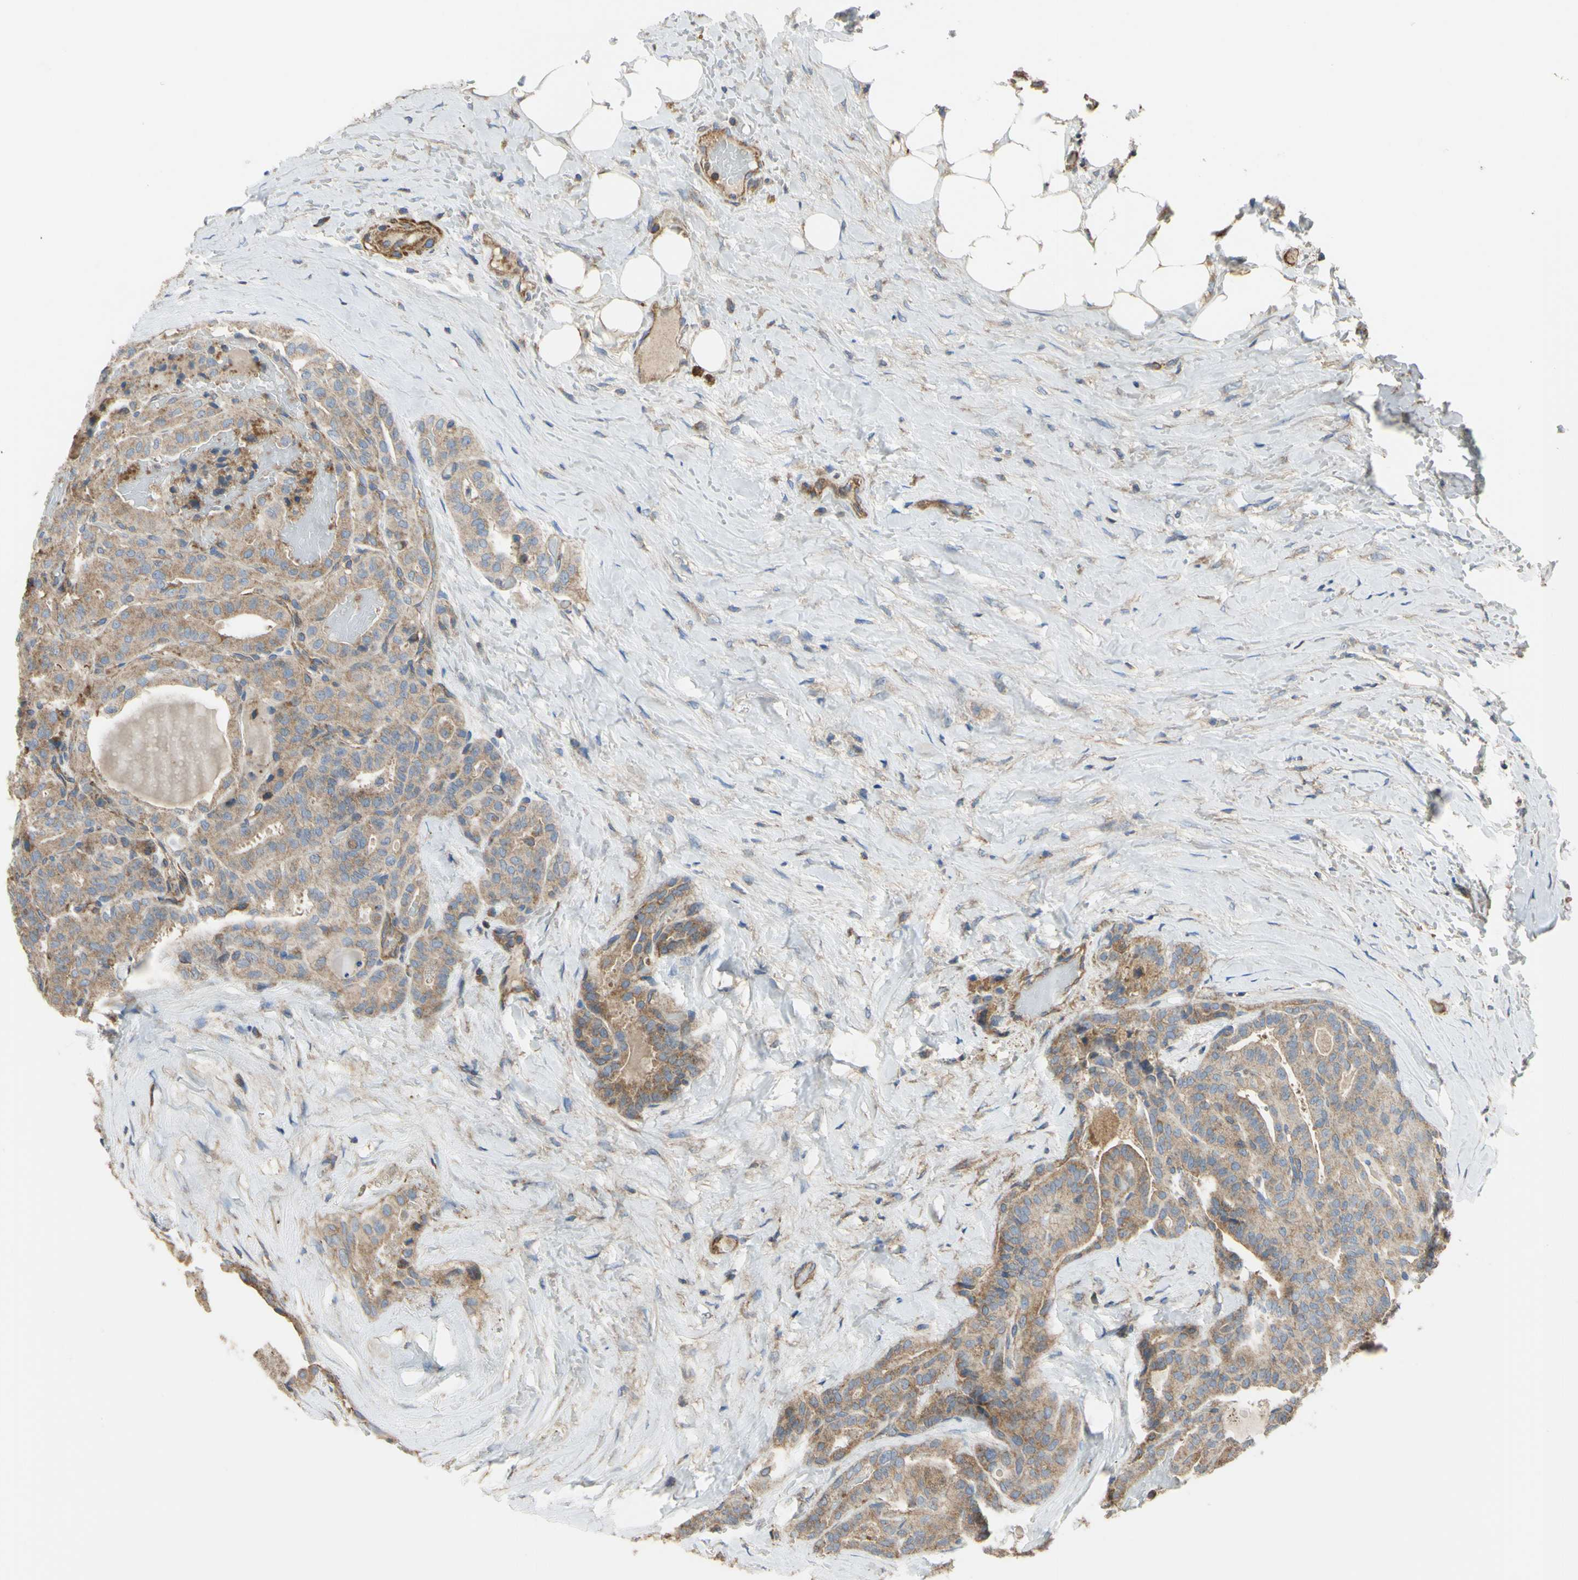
{"staining": {"intensity": "moderate", "quantity": ">75%", "location": "cytoplasmic/membranous"}, "tissue": "thyroid cancer", "cell_type": "Tumor cells", "image_type": "cancer", "snomed": [{"axis": "morphology", "description": "Papillary adenocarcinoma, NOS"}, {"axis": "topography", "description": "Thyroid gland"}], "caption": "Immunohistochemical staining of thyroid cancer (papillary adenocarcinoma) reveals moderate cytoplasmic/membranous protein positivity in about >75% of tumor cells.", "gene": "BECN1", "patient": {"sex": "male", "age": 77}}